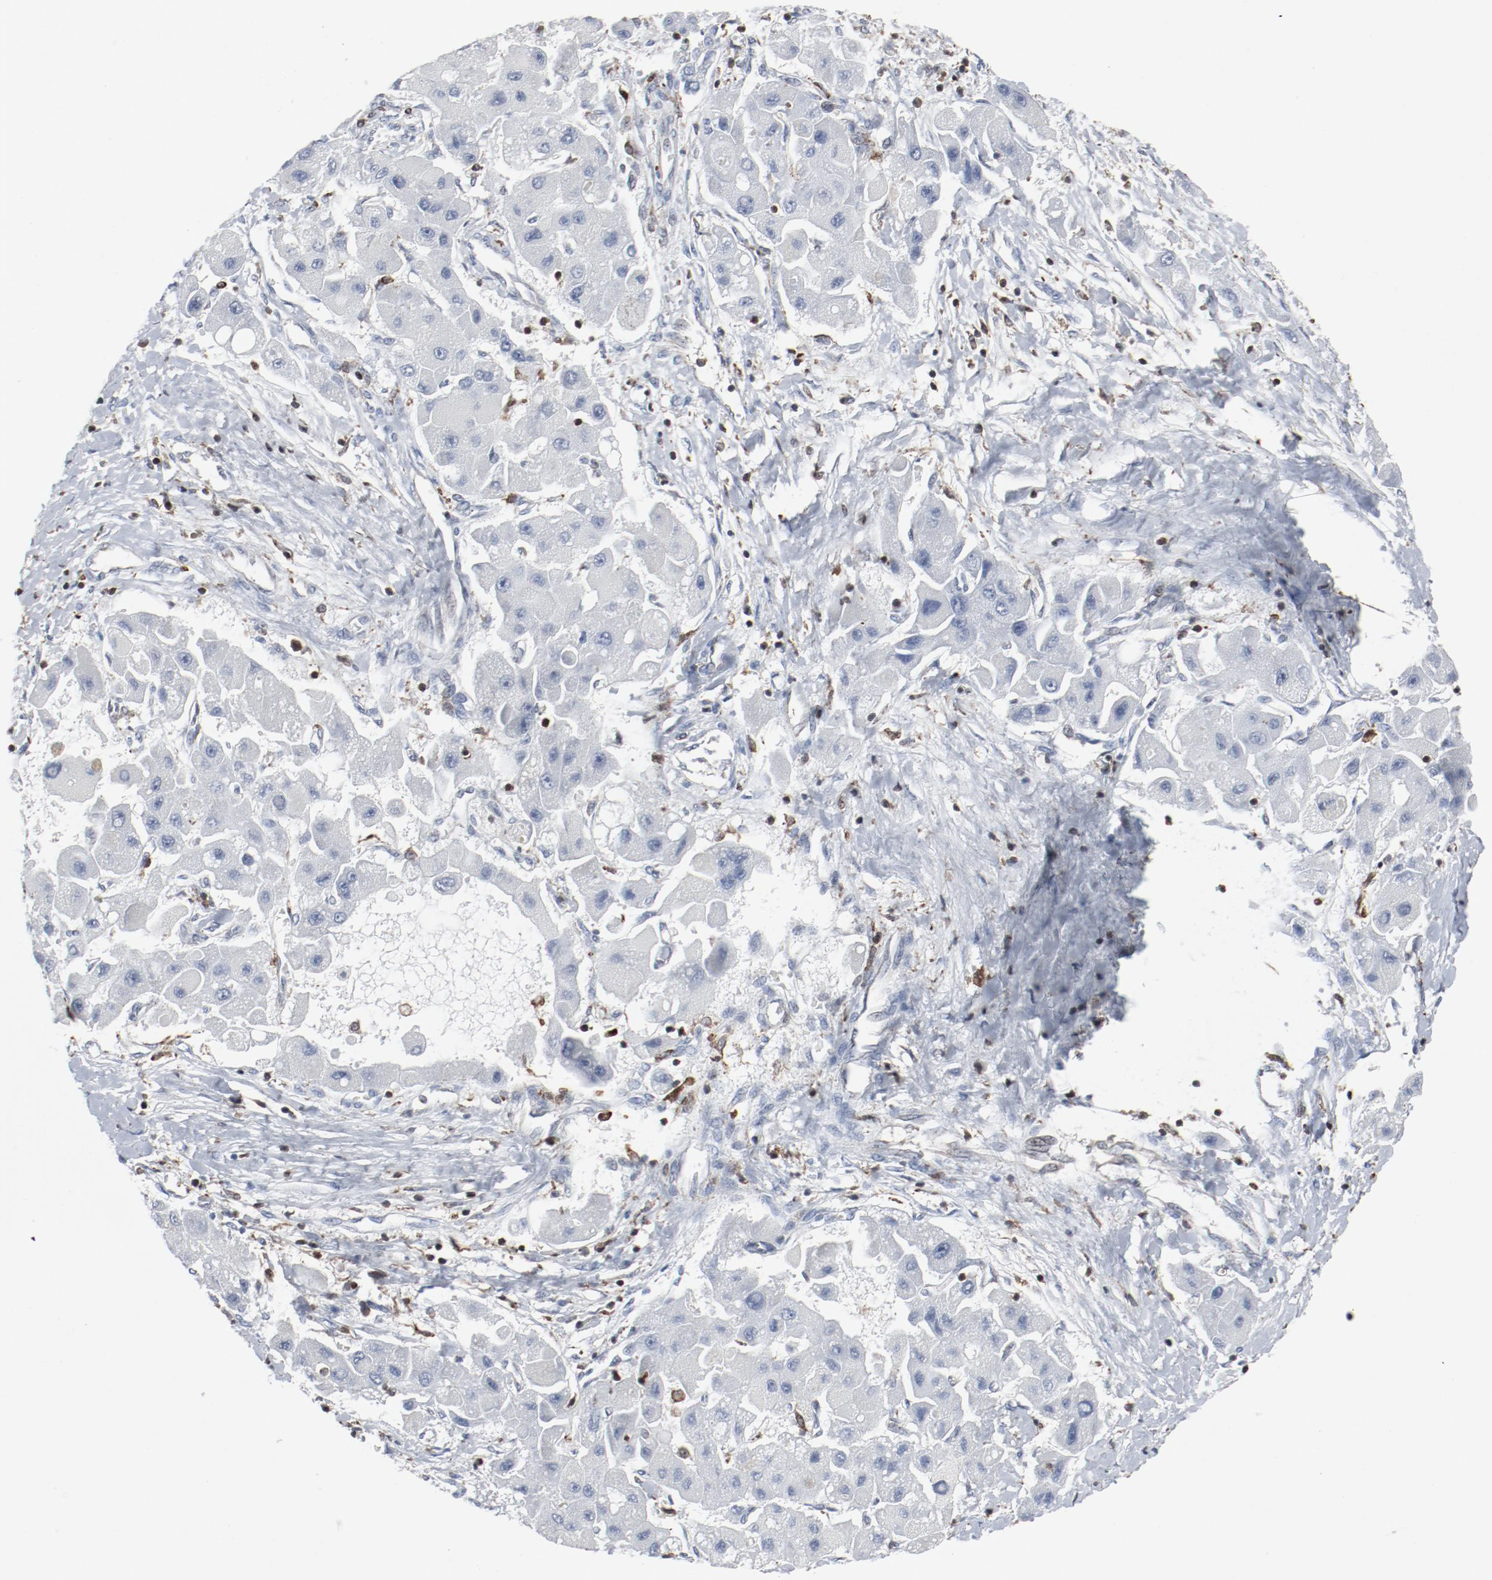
{"staining": {"intensity": "negative", "quantity": "none", "location": "none"}, "tissue": "liver cancer", "cell_type": "Tumor cells", "image_type": "cancer", "snomed": [{"axis": "morphology", "description": "Carcinoma, Hepatocellular, NOS"}, {"axis": "topography", "description": "Liver"}], "caption": "The immunohistochemistry photomicrograph has no significant positivity in tumor cells of liver cancer tissue. The staining was performed using DAB (3,3'-diaminobenzidine) to visualize the protein expression in brown, while the nuclei were stained in blue with hematoxylin (Magnification: 20x).", "gene": "LCP2", "patient": {"sex": "male", "age": 24}}